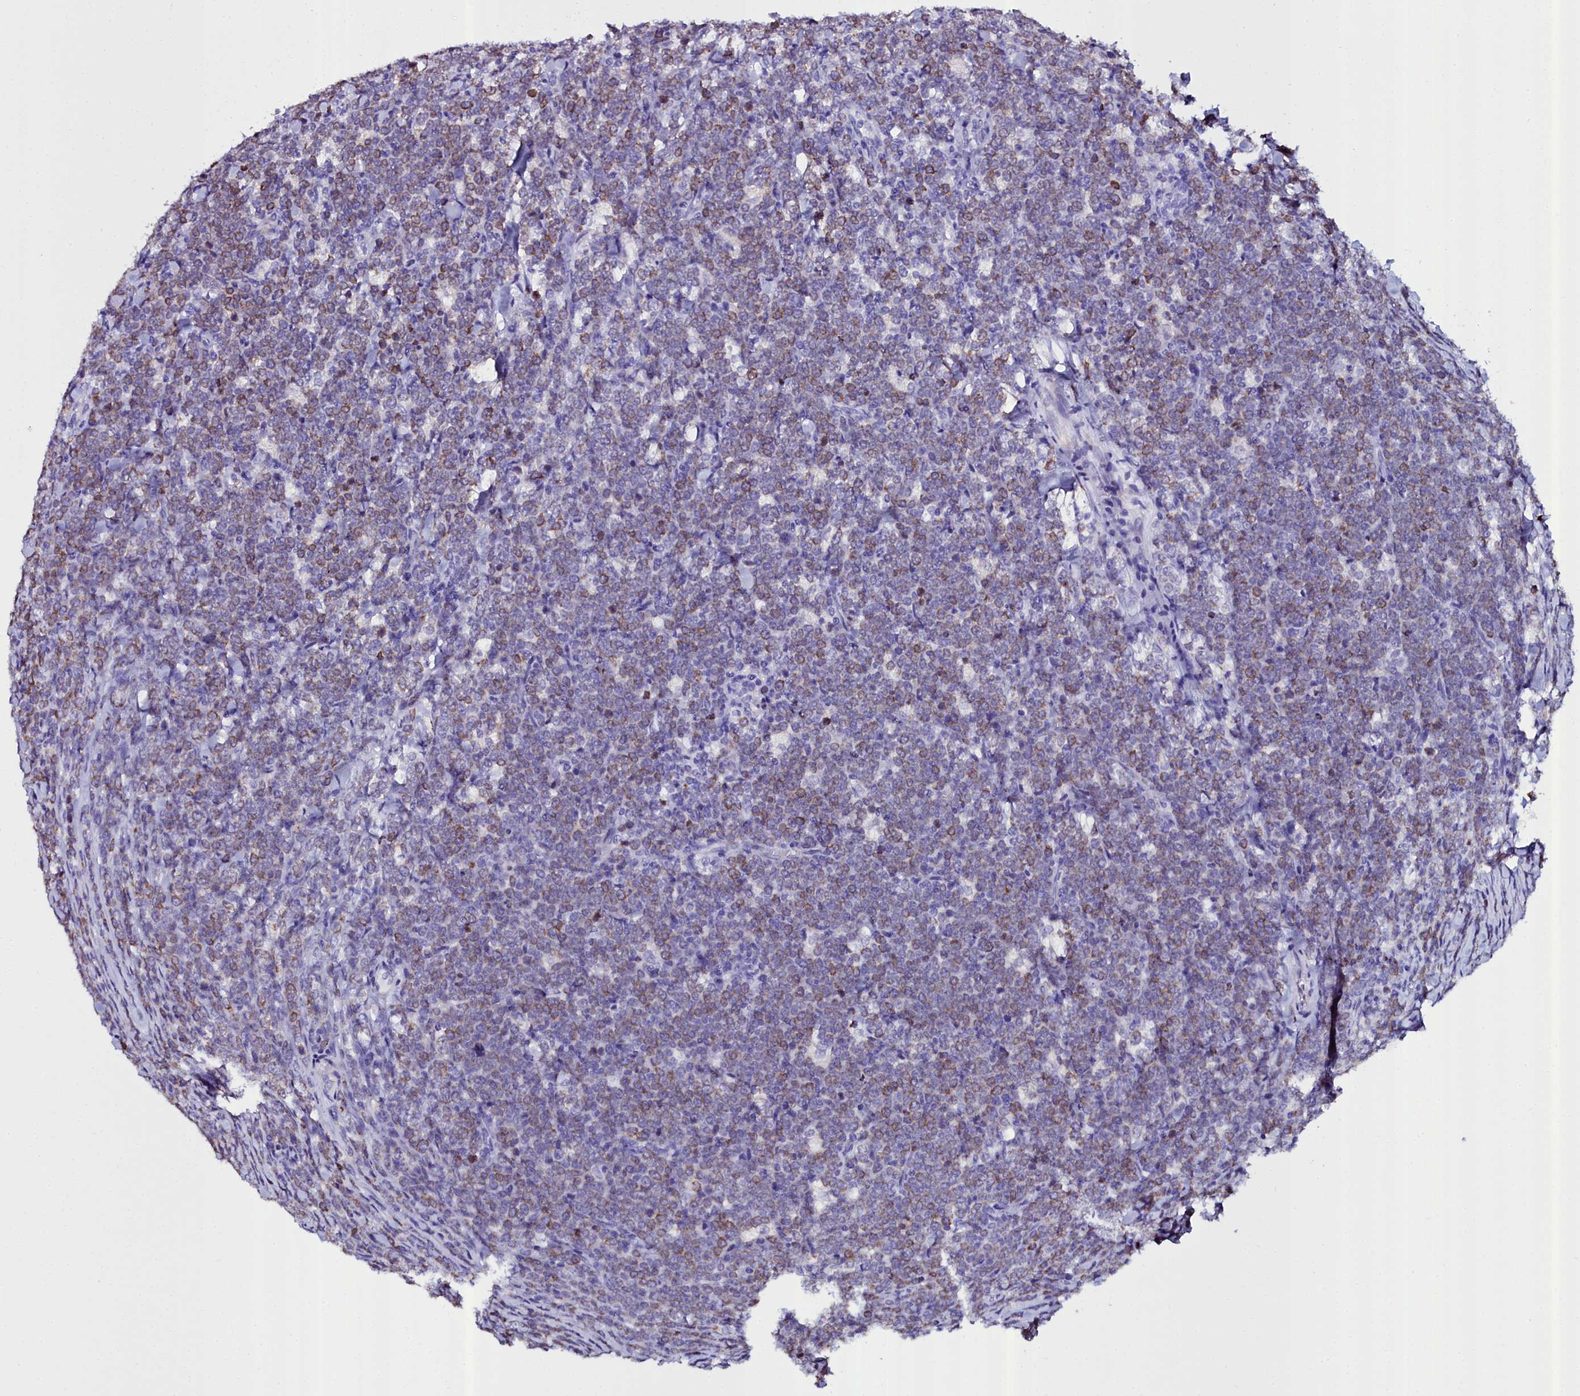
{"staining": {"intensity": "moderate", "quantity": "25%-75%", "location": "cytoplasmic/membranous"}, "tissue": "lymphoma", "cell_type": "Tumor cells", "image_type": "cancer", "snomed": [{"axis": "morphology", "description": "Malignant lymphoma, non-Hodgkin's type, High grade"}, {"axis": "topography", "description": "Small intestine"}], "caption": "Immunohistochemistry (IHC) (DAB (3,3'-diaminobenzidine)) staining of high-grade malignant lymphoma, non-Hodgkin's type demonstrates moderate cytoplasmic/membranous protein positivity in about 25%-75% of tumor cells.", "gene": "TXNDC5", "patient": {"sex": "male", "age": 8}}